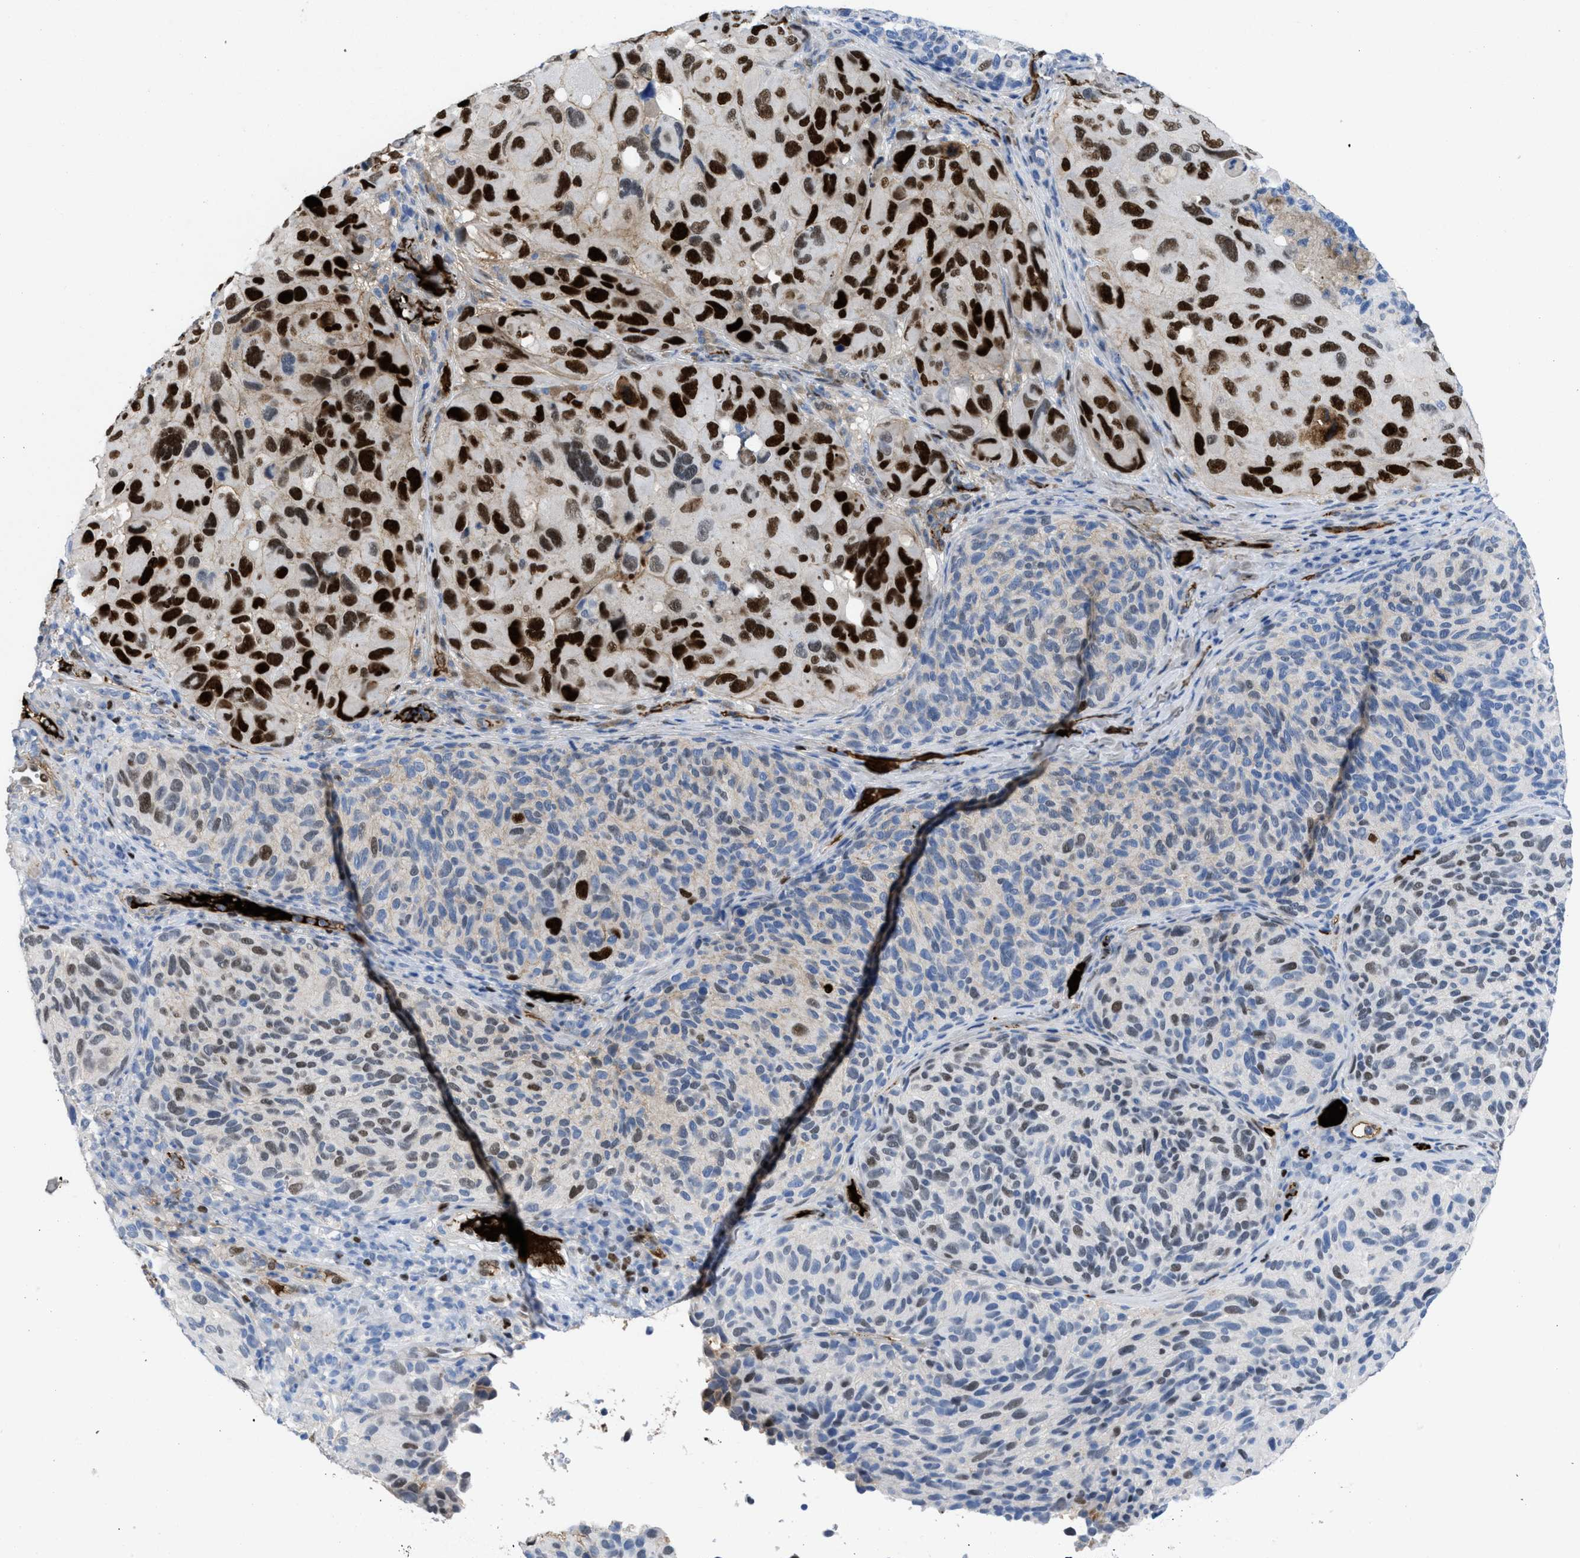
{"staining": {"intensity": "strong", "quantity": "25%-75%", "location": "nuclear"}, "tissue": "melanoma", "cell_type": "Tumor cells", "image_type": "cancer", "snomed": [{"axis": "morphology", "description": "Malignant melanoma, NOS"}, {"axis": "topography", "description": "Skin"}], "caption": "Malignant melanoma stained with a brown dye shows strong nuclear positive positivity in about 25%-75% of tumor cells.", "gene": "LEF1", "patient": {"sex": "female", "age": 73}}